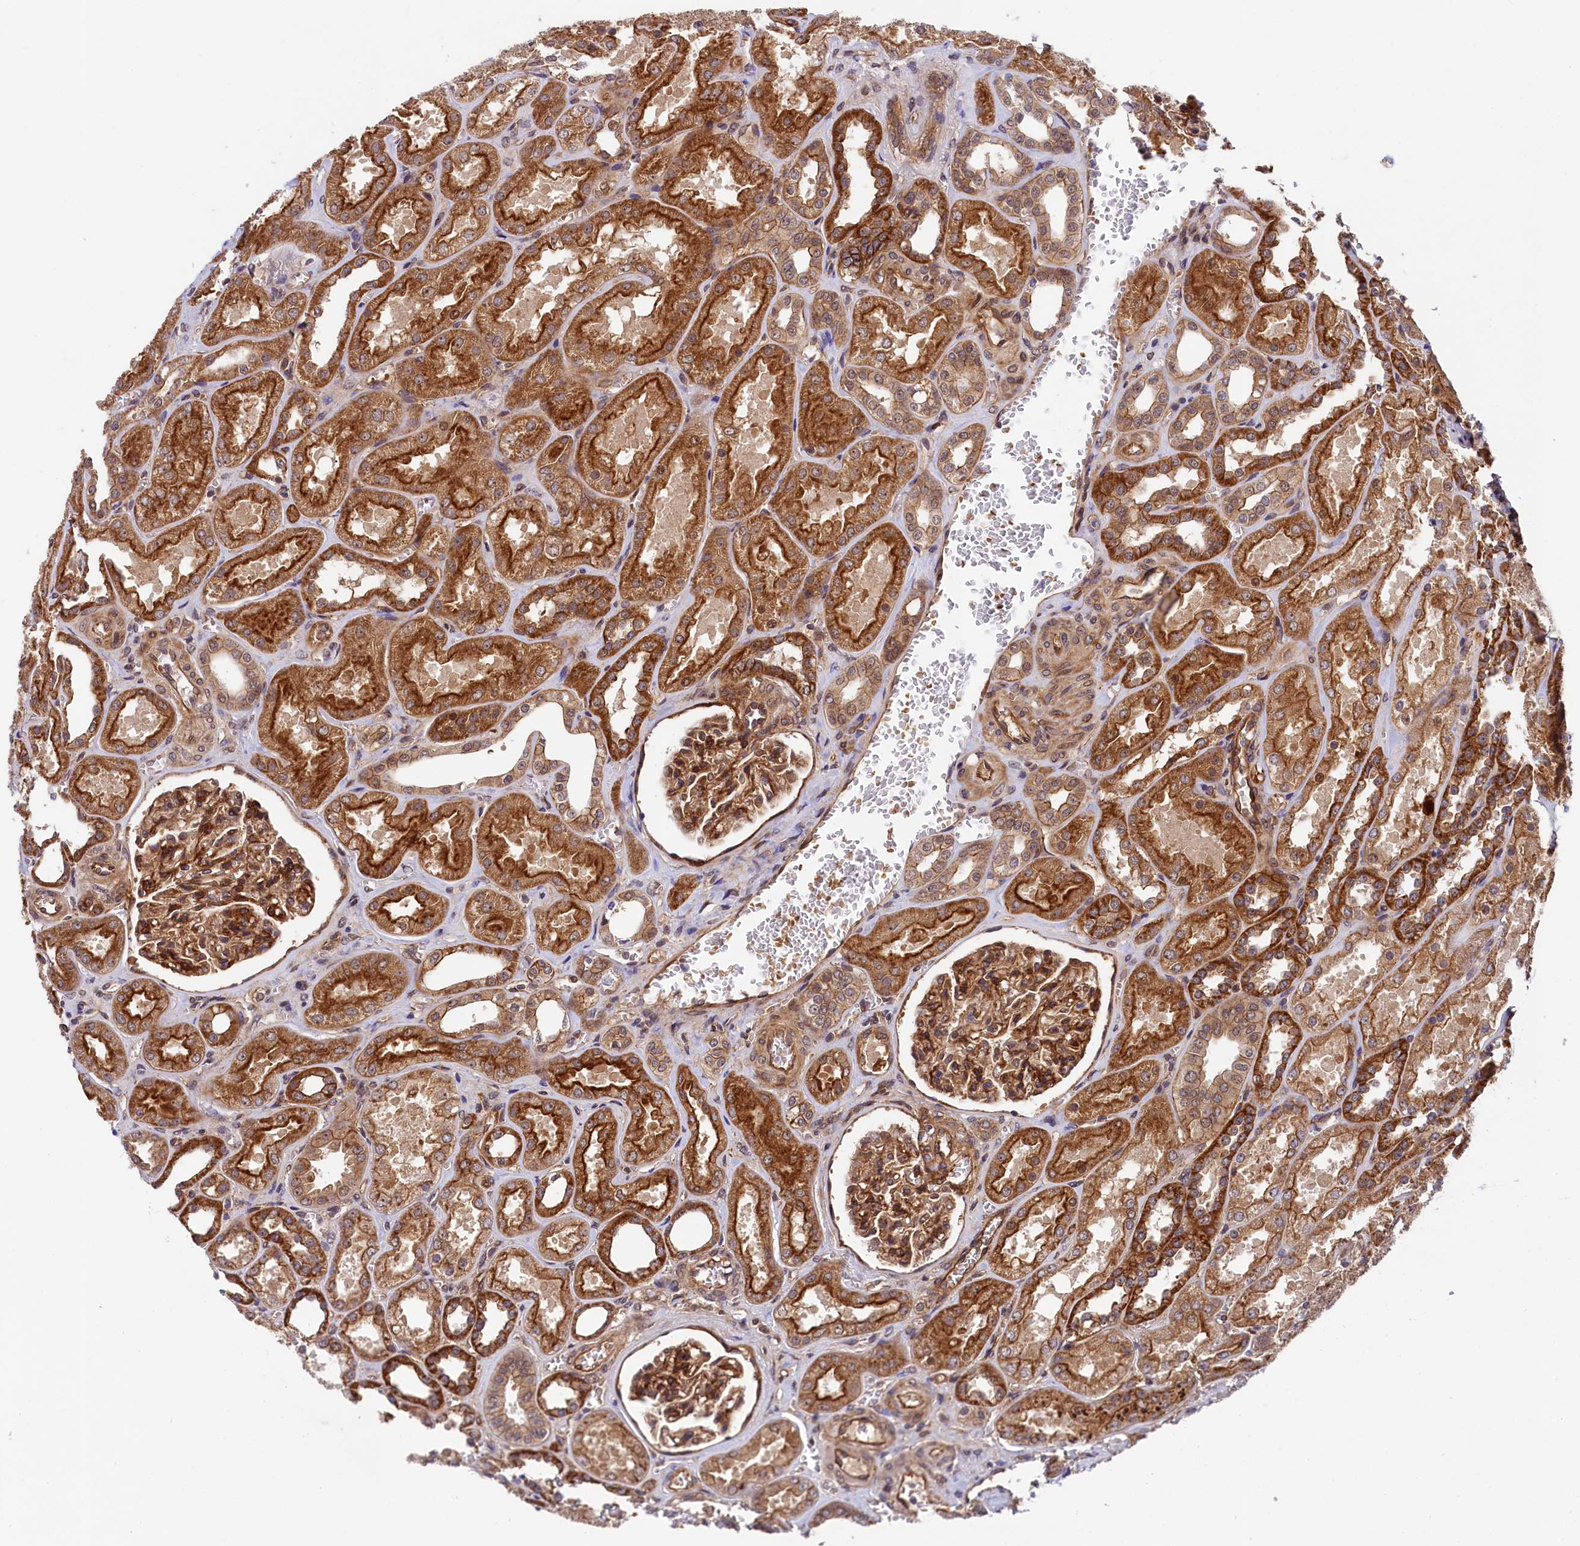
{"staining": {"intensity": "moderate", "quantity": ">75%", "location": "cytoplasmic/membranous"}, "tissue": "kidney", "cell_type": "Cells in glomeruli", "image_type": "normal", "snomed": [{"axis": "morphology", "description": "Normal tissue, NOS"}, {"axis": "morphology", "description": "Adenocarcinoma, NOS"}, {"axis": "topography", "description": "Kidney"}], "caption": "IHC of normal kidney shows medium levels of moderate cytoplasmic/membranous staining in approximately >75% of cells in glomeruli.", "gene": "ARL14EP", "patient": {"sex": "female", "age": 68}}